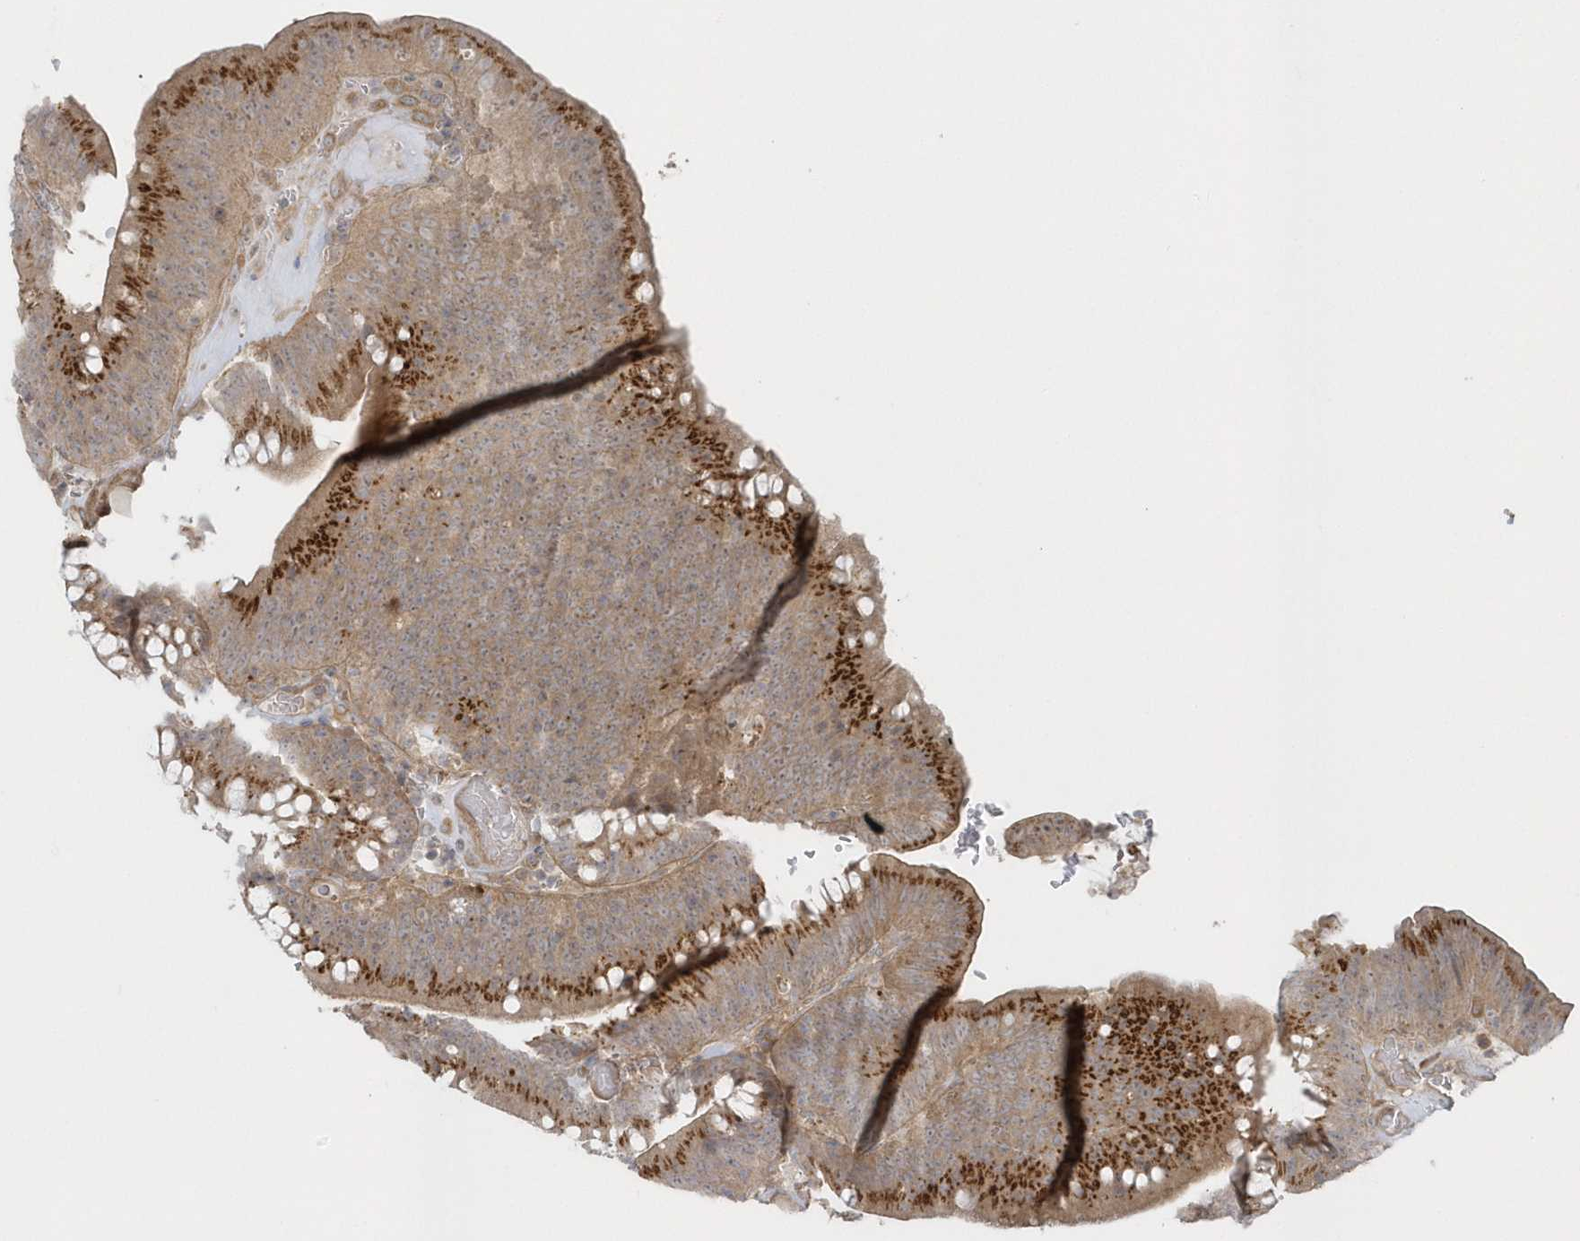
{"staining": {"intensity": "moderate", "quantity": ">75%", "location": "cytoplasmic/membranous"}, "tissue": "colorectal cancer", "cell_type": "Tumor cells", "image_type": "cancer", "snomed": [{"axis": "morphology", "description": "Normal tissue, NOS"}, {"axis": "topography", "description": "Colon"}], "caption": "Tumor cells reveal moderate cytoplasmic/membranous positivity in approximately >75% of cells in colorectal cancer.", "gene": "ACTR1A", "patient": {"sex": "female", "age": 82}}